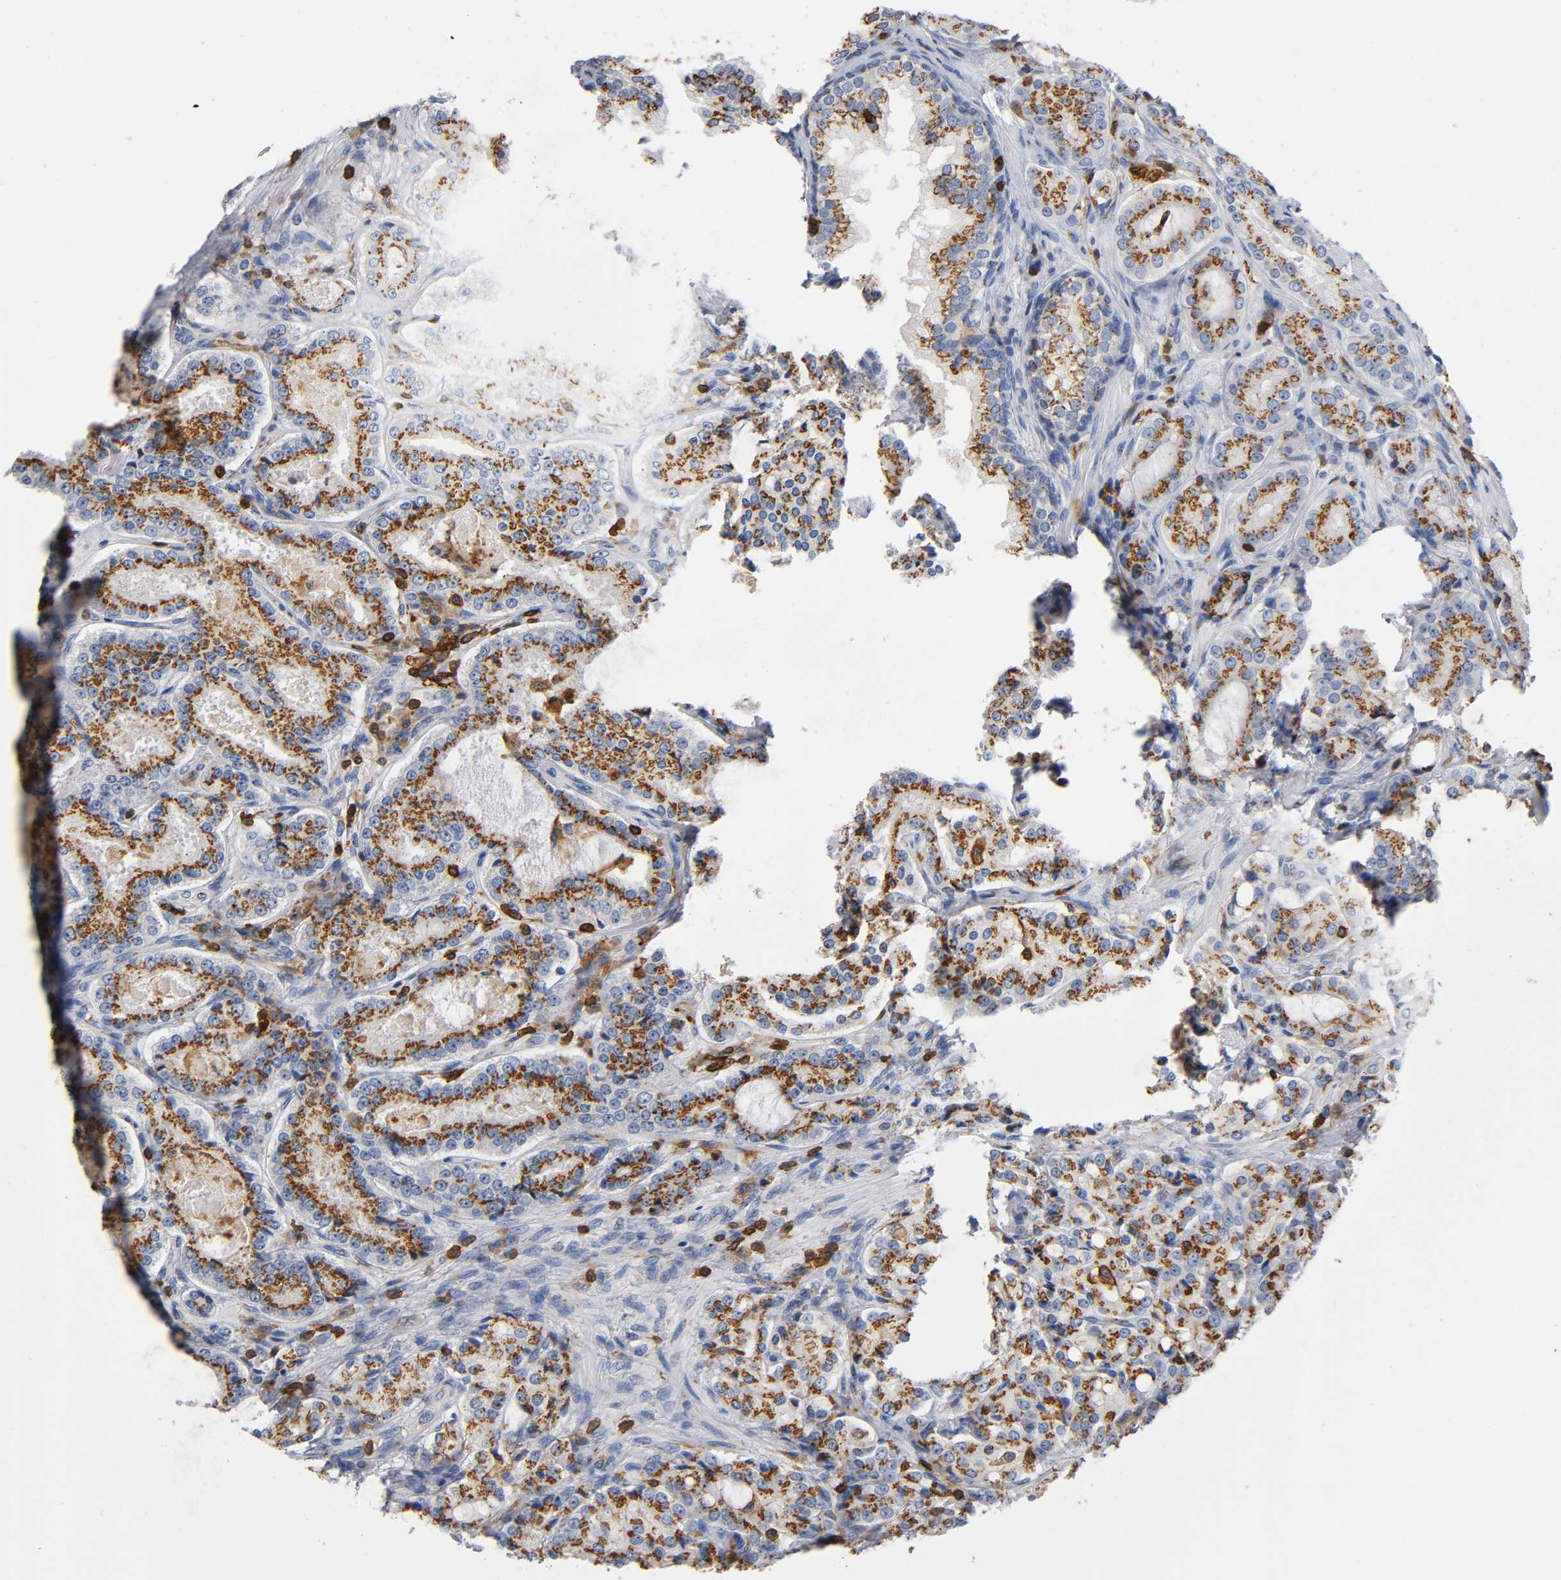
{"staining": {"intensity": "moderate", "quantity": ">75%", "location": "cytoplasmic/membranous"}, "tissue": "prostate cancer", "cell_type": "Tumor cells", "image_type": "cancer", "snomed": [{"axis": "morphology", "description": "Adenocarcinoma, High grade"}, {"axis": "topography", "description": "Prostate"}], "caption": "A brown stain labels moderate cytoplasmic/membranous staining of a protein in human prostate cancer tumor cells.", "gene": "CAPN10", "patient": {"sex": "male", "age": 72}}